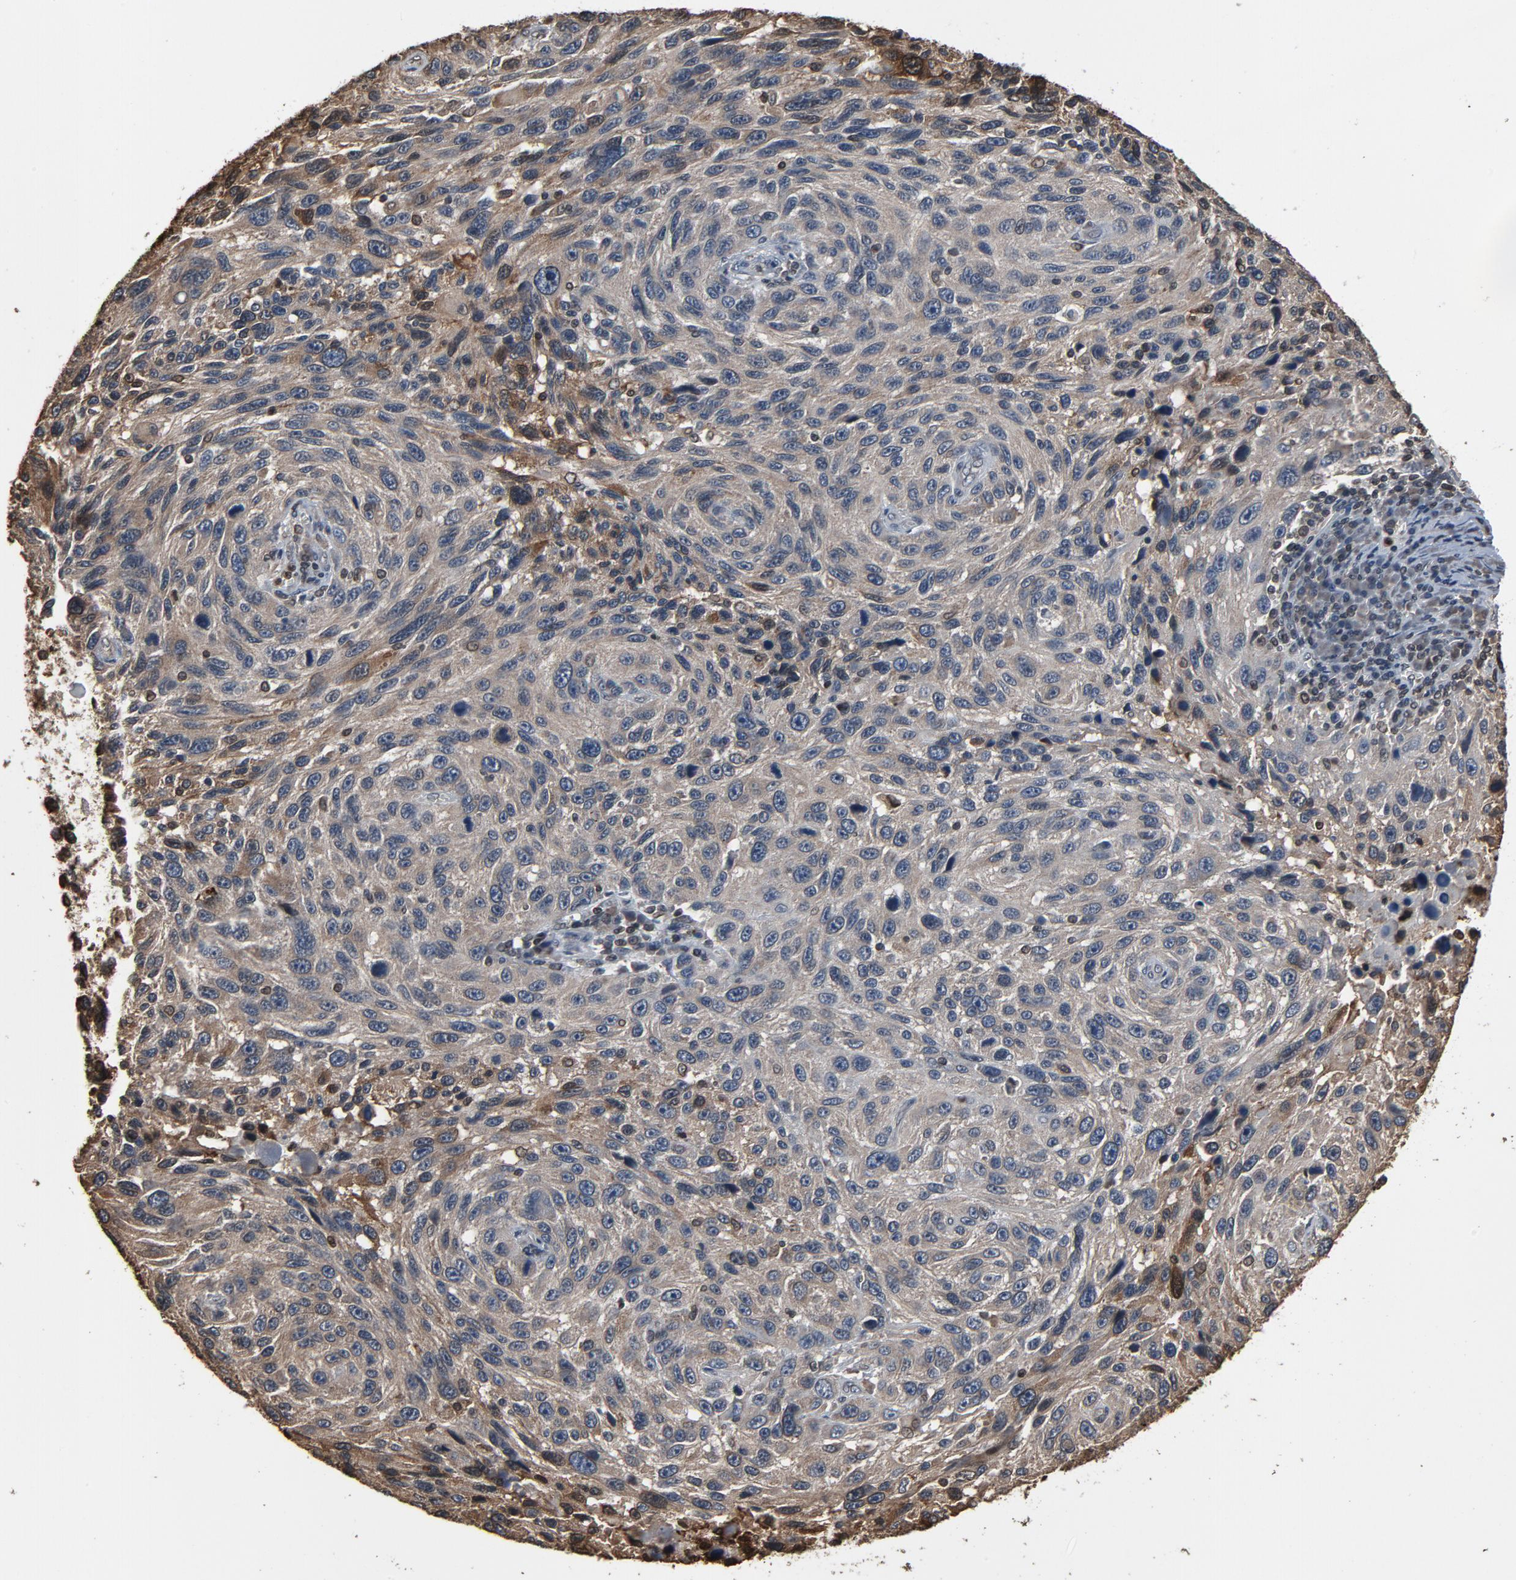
{"staining": {"intensity": "weak", "quantity": ">75%", "location": "cytoplasmic/membranous"}, "tissue": "melanoma", "cell_type": "Tumor cells", "image_type": "cancer", "snomed": [{"axis": "morphology", "description": "Malignant melanoma, NOS"}, {"axis": "topography", "description": "Skin"}], "caption": "Immunohistochemistry micrograph of neoplastic tissue: malignant melanoma stained using immunohistochemistry (IHC) reveals low levels of weak protein expression localized specifically in the cytoplasmic/membranous of tumor cells, appearing as a cytoplasmic/membranous brown color.", "gene": "UBE2D1", "patient": {"sex": "male", "age": 53}}